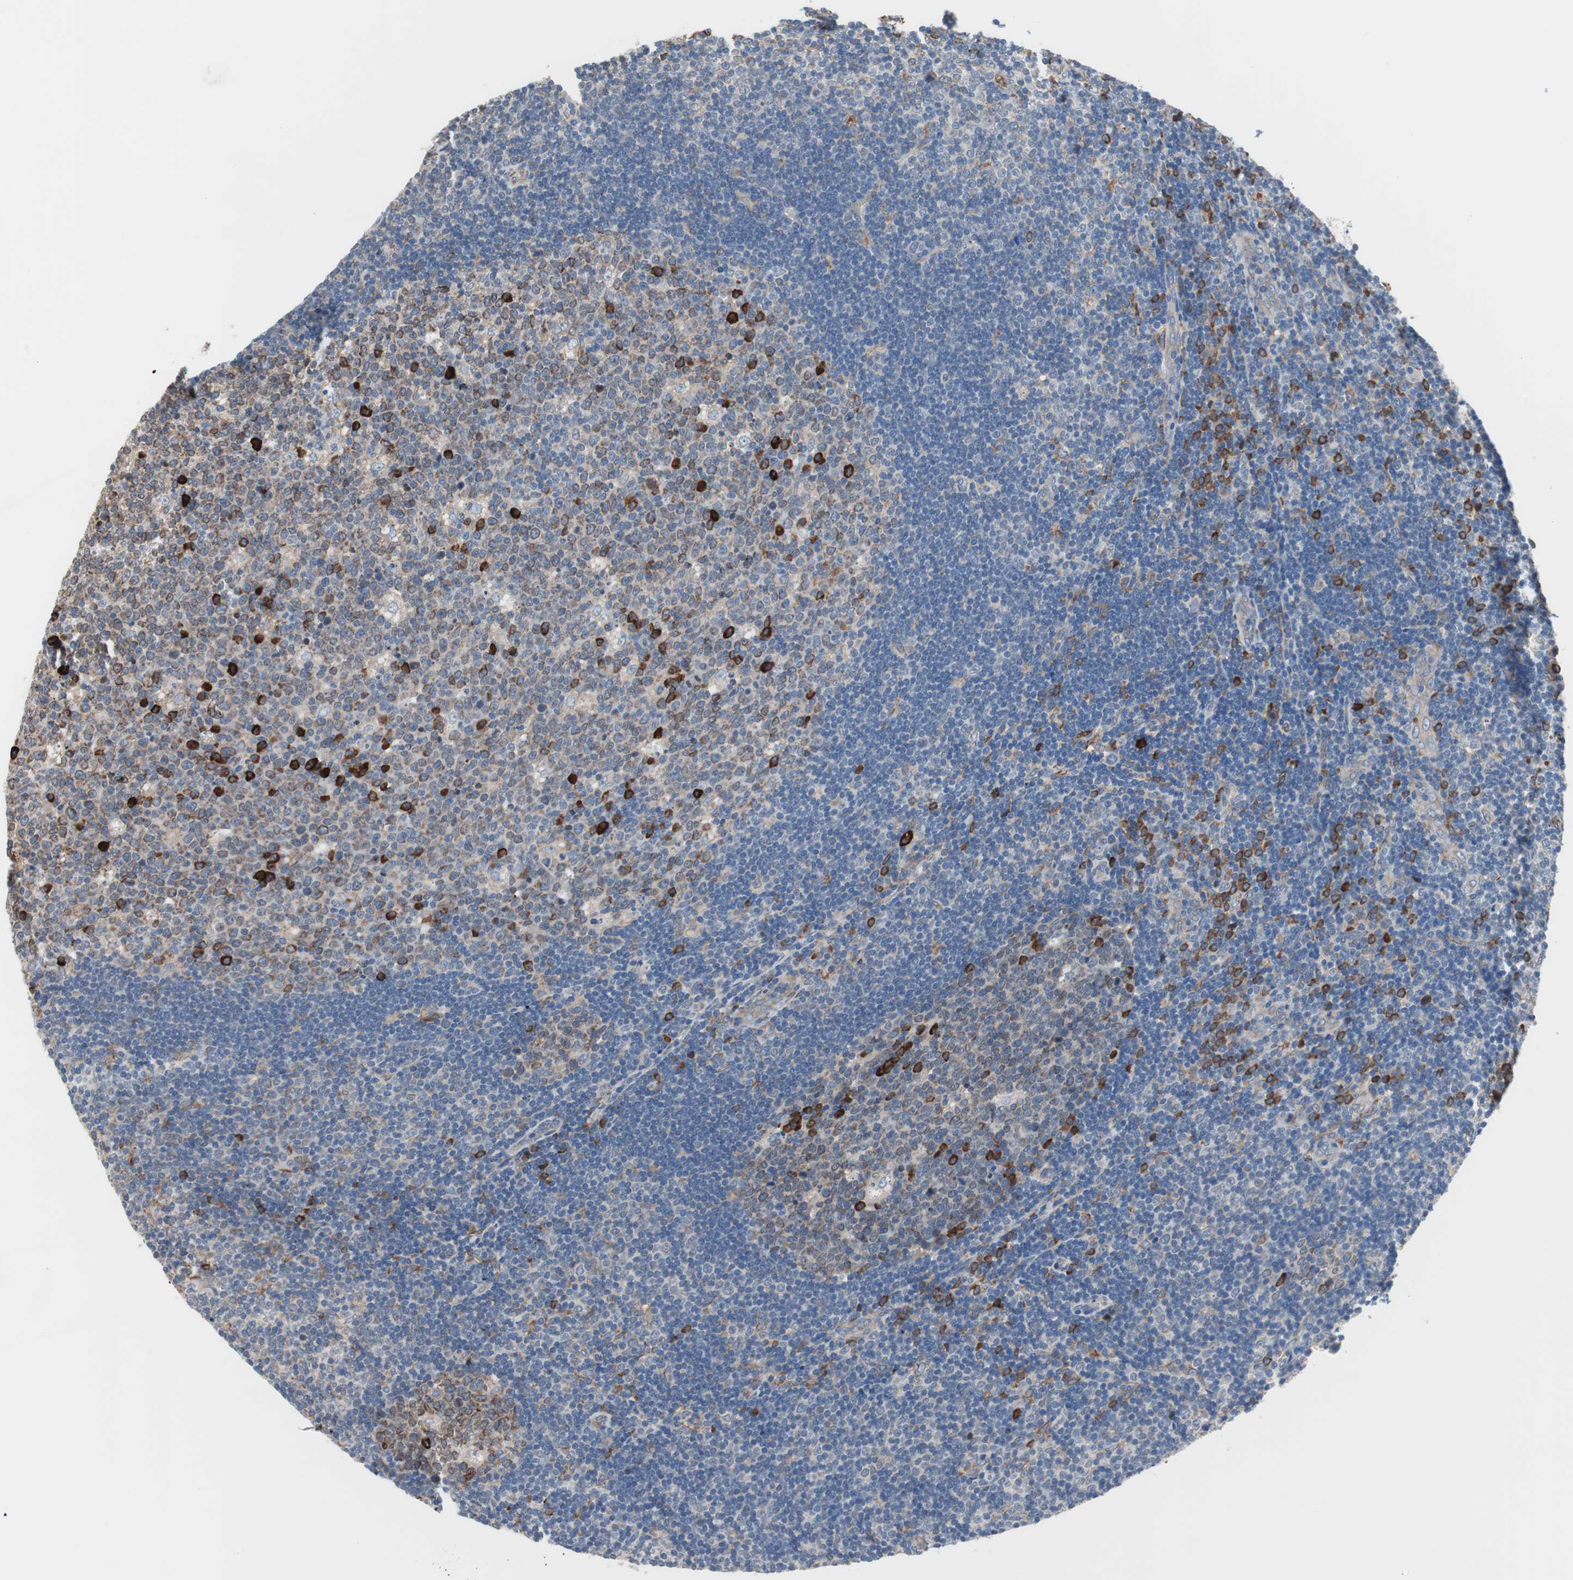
{"staining": {"intensity": "strong", "quantity": "<25%", "location": "cytoplasmic/membranous"}, "tissue": "lymph node", "cell_type": "Germinal center cells", "image_type": "normal", "snomed": [{"axis": "morphology", "description": "Normal tissue, NOS"}, {"axis": "topography", "description": "Lymph node"}, {"axis": "topography", "description": "Salivary gland"}], "caption": "This photomicrograph displays normal lymph node stained with IHC to label a protein in brown. The cytoplasmic/membranous of germinal center cells show strong positivity for the protein. Nuclei are counter-stained blue.", "gene": "SLC27A4", "patient": {"sex": "male", "age": 8}}